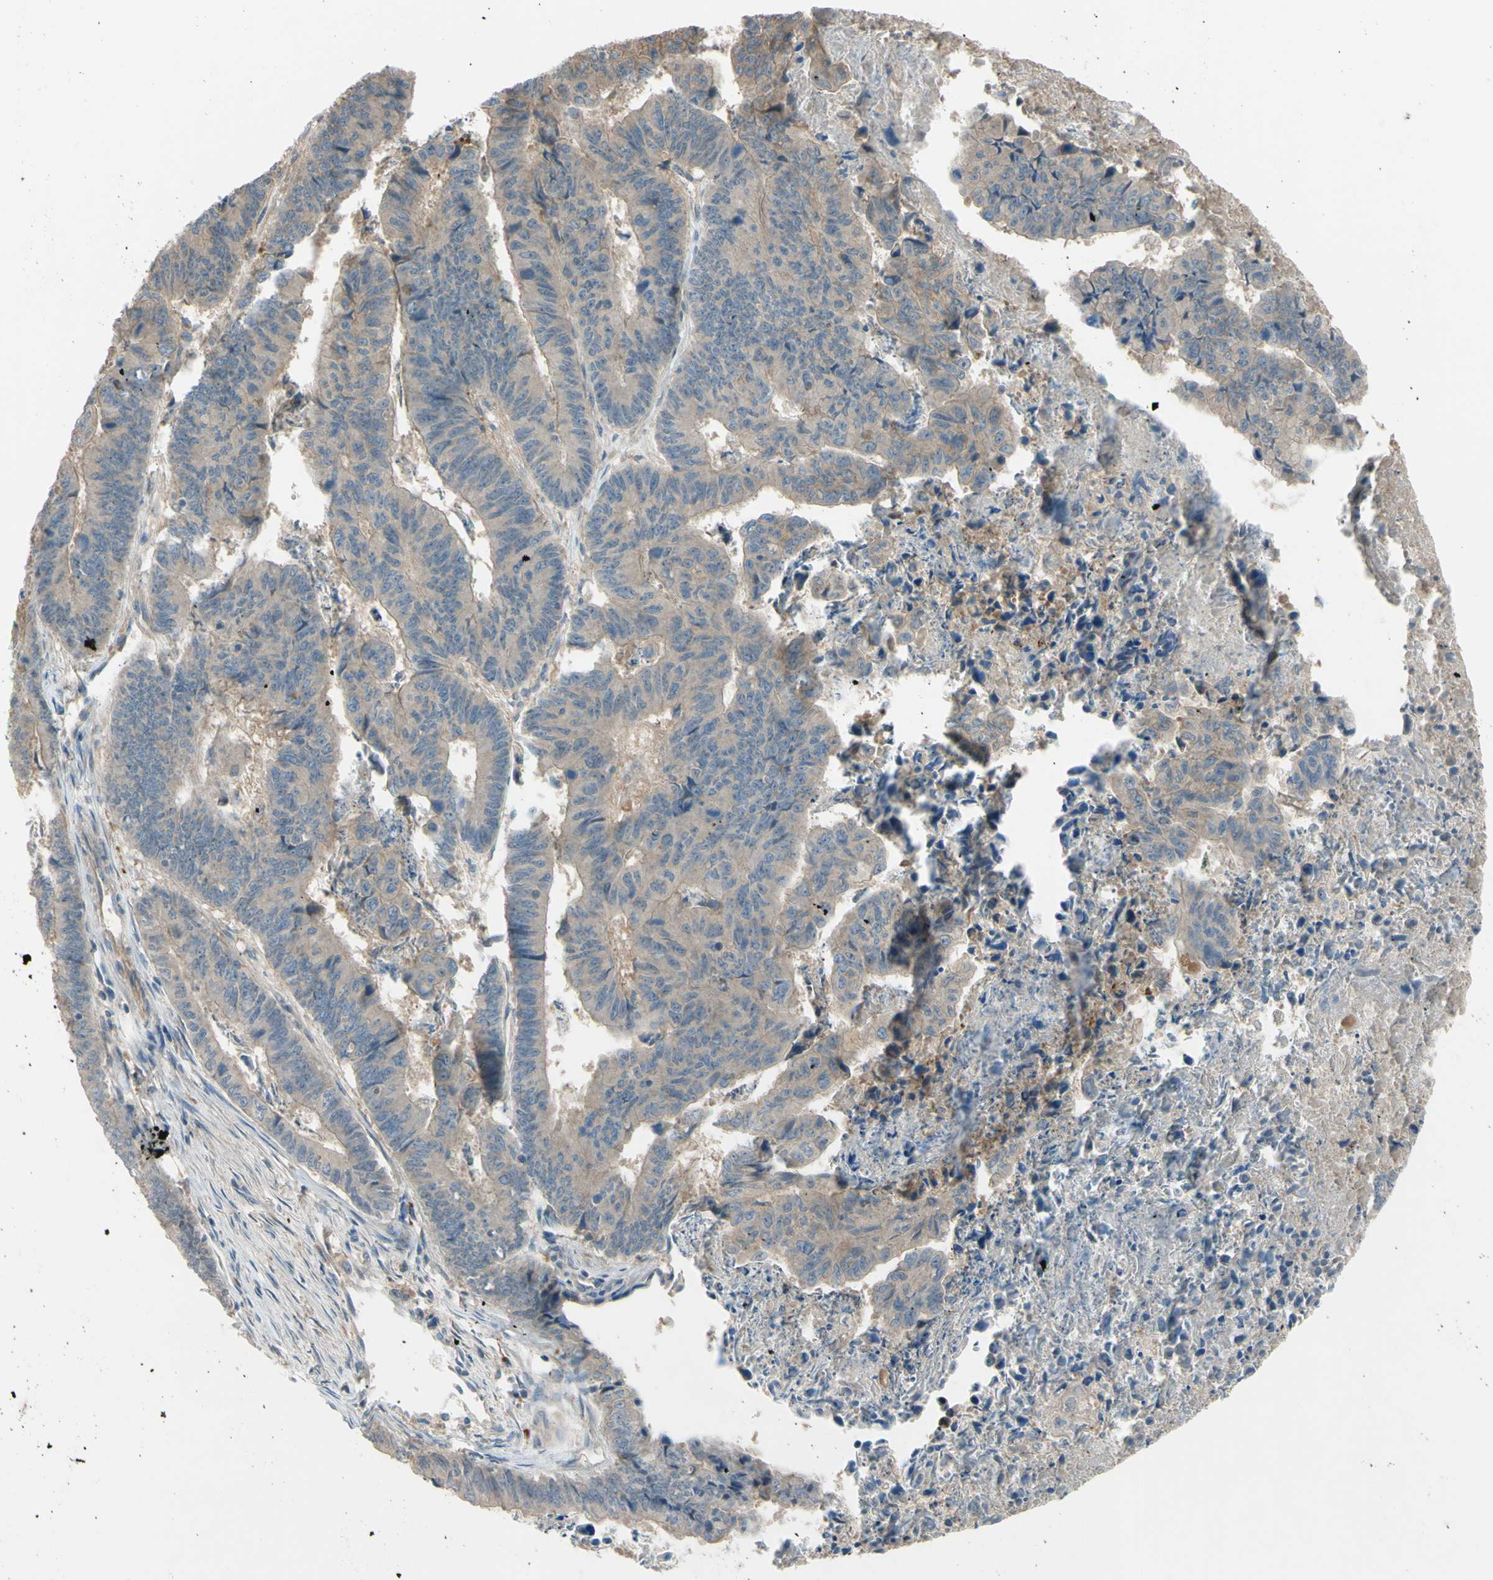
{"staining": {"intensity": "weak", "quantity": ">75%", "location": "cytoplasmic/membranous"}, "tissue": "stomach cancer", "cell_type": "Tumor cells", "image_type": "cancer", "snomed": [{"axis": "morphology", "description": "Adenocarcinoma, NOS"}, {"axis": "topography", "description": "Stomach, lower"}], "caption": "The micrograph demonstrates staining of adenocarcinoma (stomach), revealing weak cytoplasmic/membranous protein positivity (brown color) within tumor cells. Nuclei are stained in blue.", "gene": "AFP", "patient": {"sex": "male", "age": 77}}